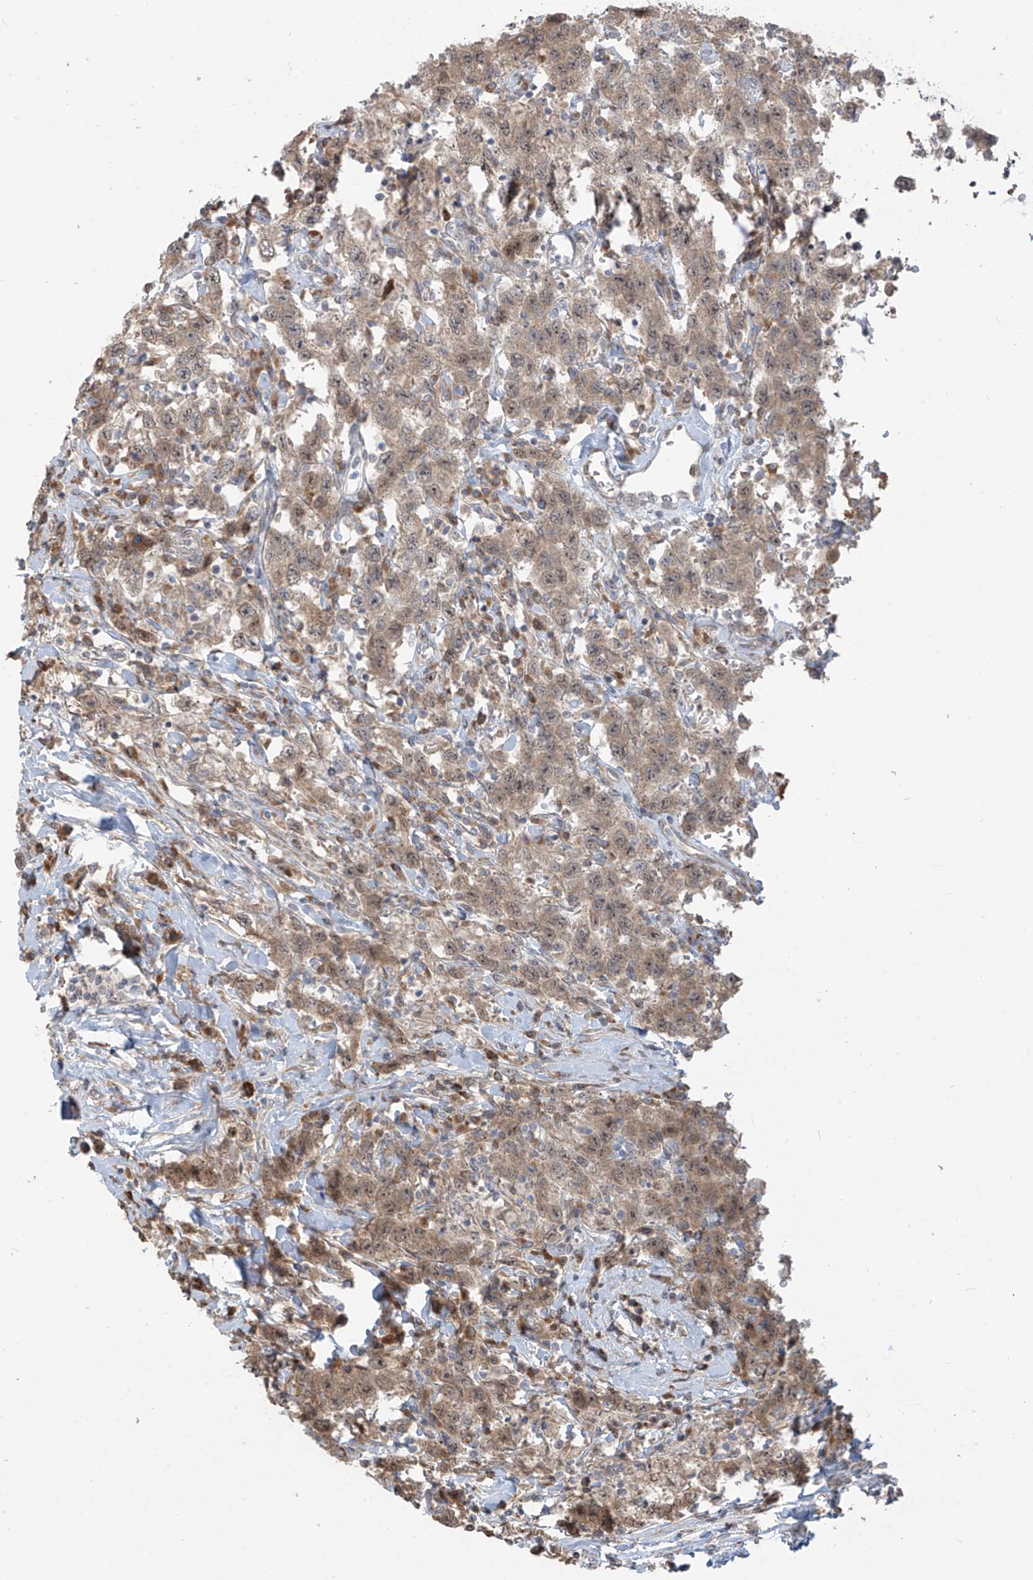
{"staining": {"intensity": "weak", "quantity": ">75%", "location": "cytoplasmic/membranous"}, "tissue": "testis cancer", "cell_type": "Tumor cells", "image_type": "cancer", "snomed": [{"axis": "morphology", "description": "Seminoma, NOS"}, {"axis": "topography", "description": "Testis"}], "caption": "IHC photomicrograph of testis cancer stained for a protein (brown), which demonstrates low levels of weak cytoplasmic/membranous expression in about >75% of tumor cells.", "gene": "PLEKHM3", "patient": {"sex": "male", "age": 41}}